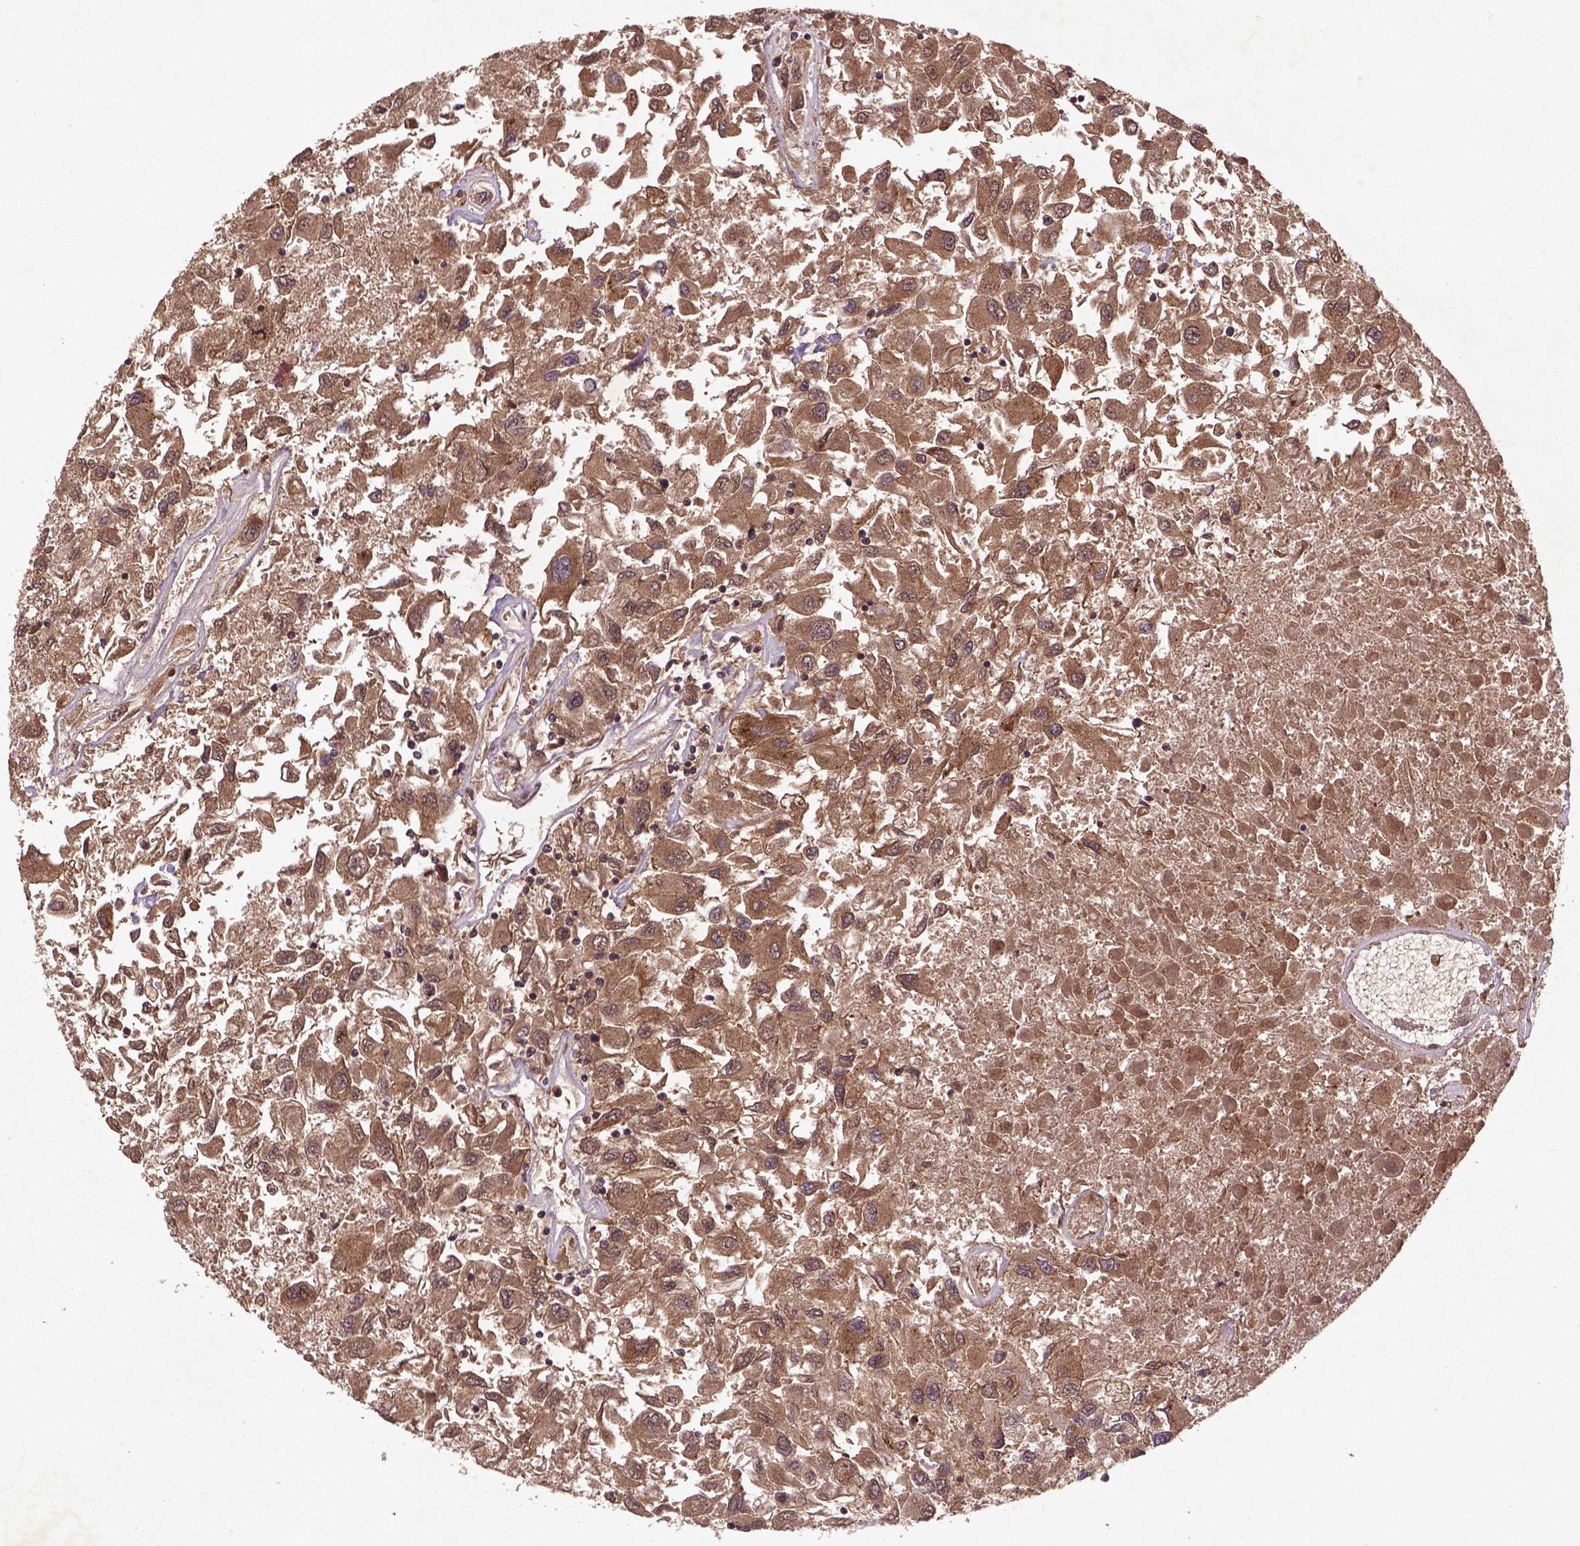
{"staining": {"intensity": "moderate", "quantity": ">75%", "location": "cytoplasmic/membranous,nuclear"}, "tissue": "renal cancer", "cell_type": "Tumor cells", "image_type": "cancer", "snomed": [{"axis": "morphology", "description": "Adenocarcinoma, NOS"}, {"axis": "topography", "description": "Kidney"}], "caption": "This is an image of immunohistochemistry (IHC) staining of renal cancer (adenocarcinoma), which shows moderate staining in the cytoplasmic/membranous and nuclear of tumor cells.", "gene": "NIPAL2", "patient": {"sex": "female", "age": 76}}